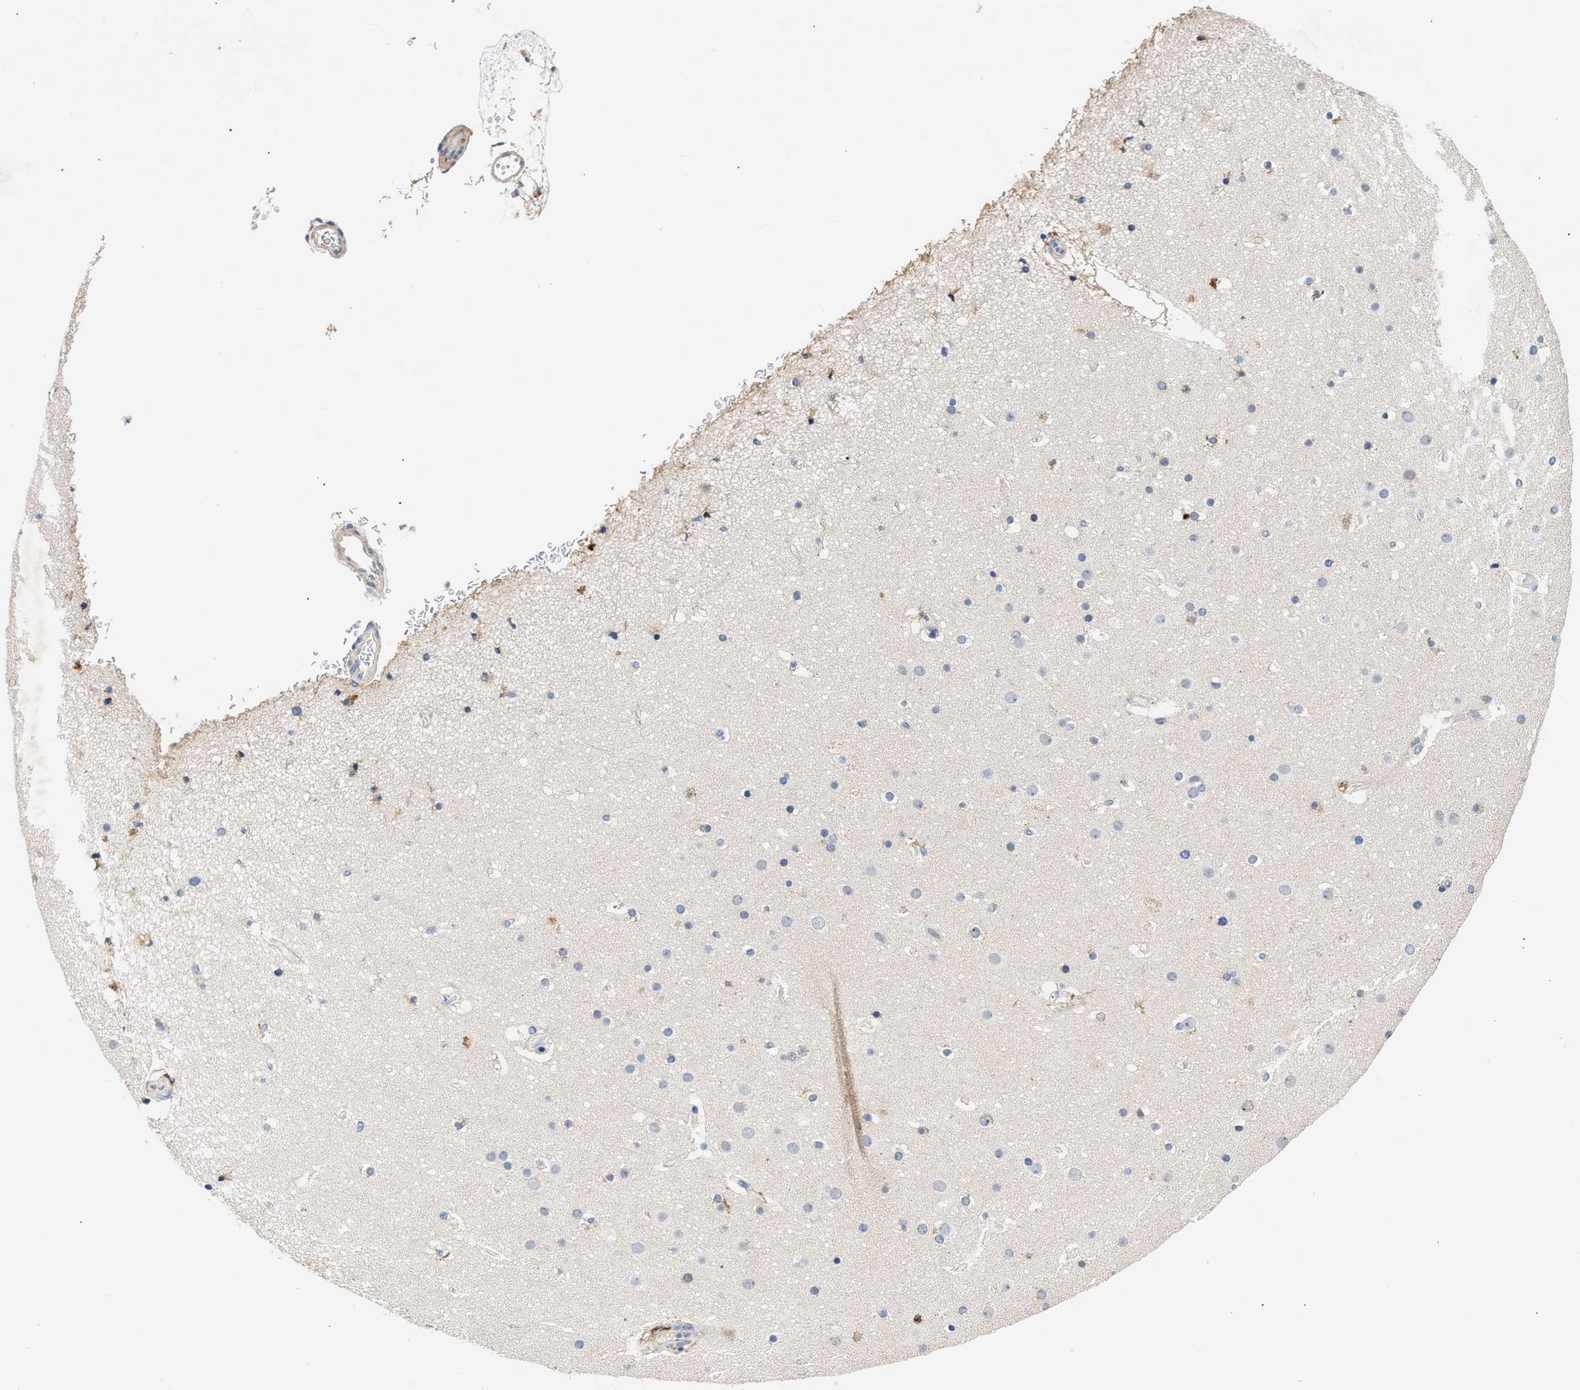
{"staining": {"intensity": "negative", "quantity": "none", "location": "none"}, "tissue": "cerebral cortex", "cell_type": "Endothelial cells", "image_type": "normal", "snomed": [{"axis": "morphology", "description": "Normal tissue, NOS"}, {"axis": "topography", "description": "Cerebral cortex"}], "caption": "High magnification brightfield microscopy of normal cerebral cortex stained with DAB (3,3'-diaminobenzidine) (brown) and counterstained with hematoxylin (blue): endothelial cells show no significant expression.", "gene": "CCDC146", "patient": {"sex": "male", "age": 57}}